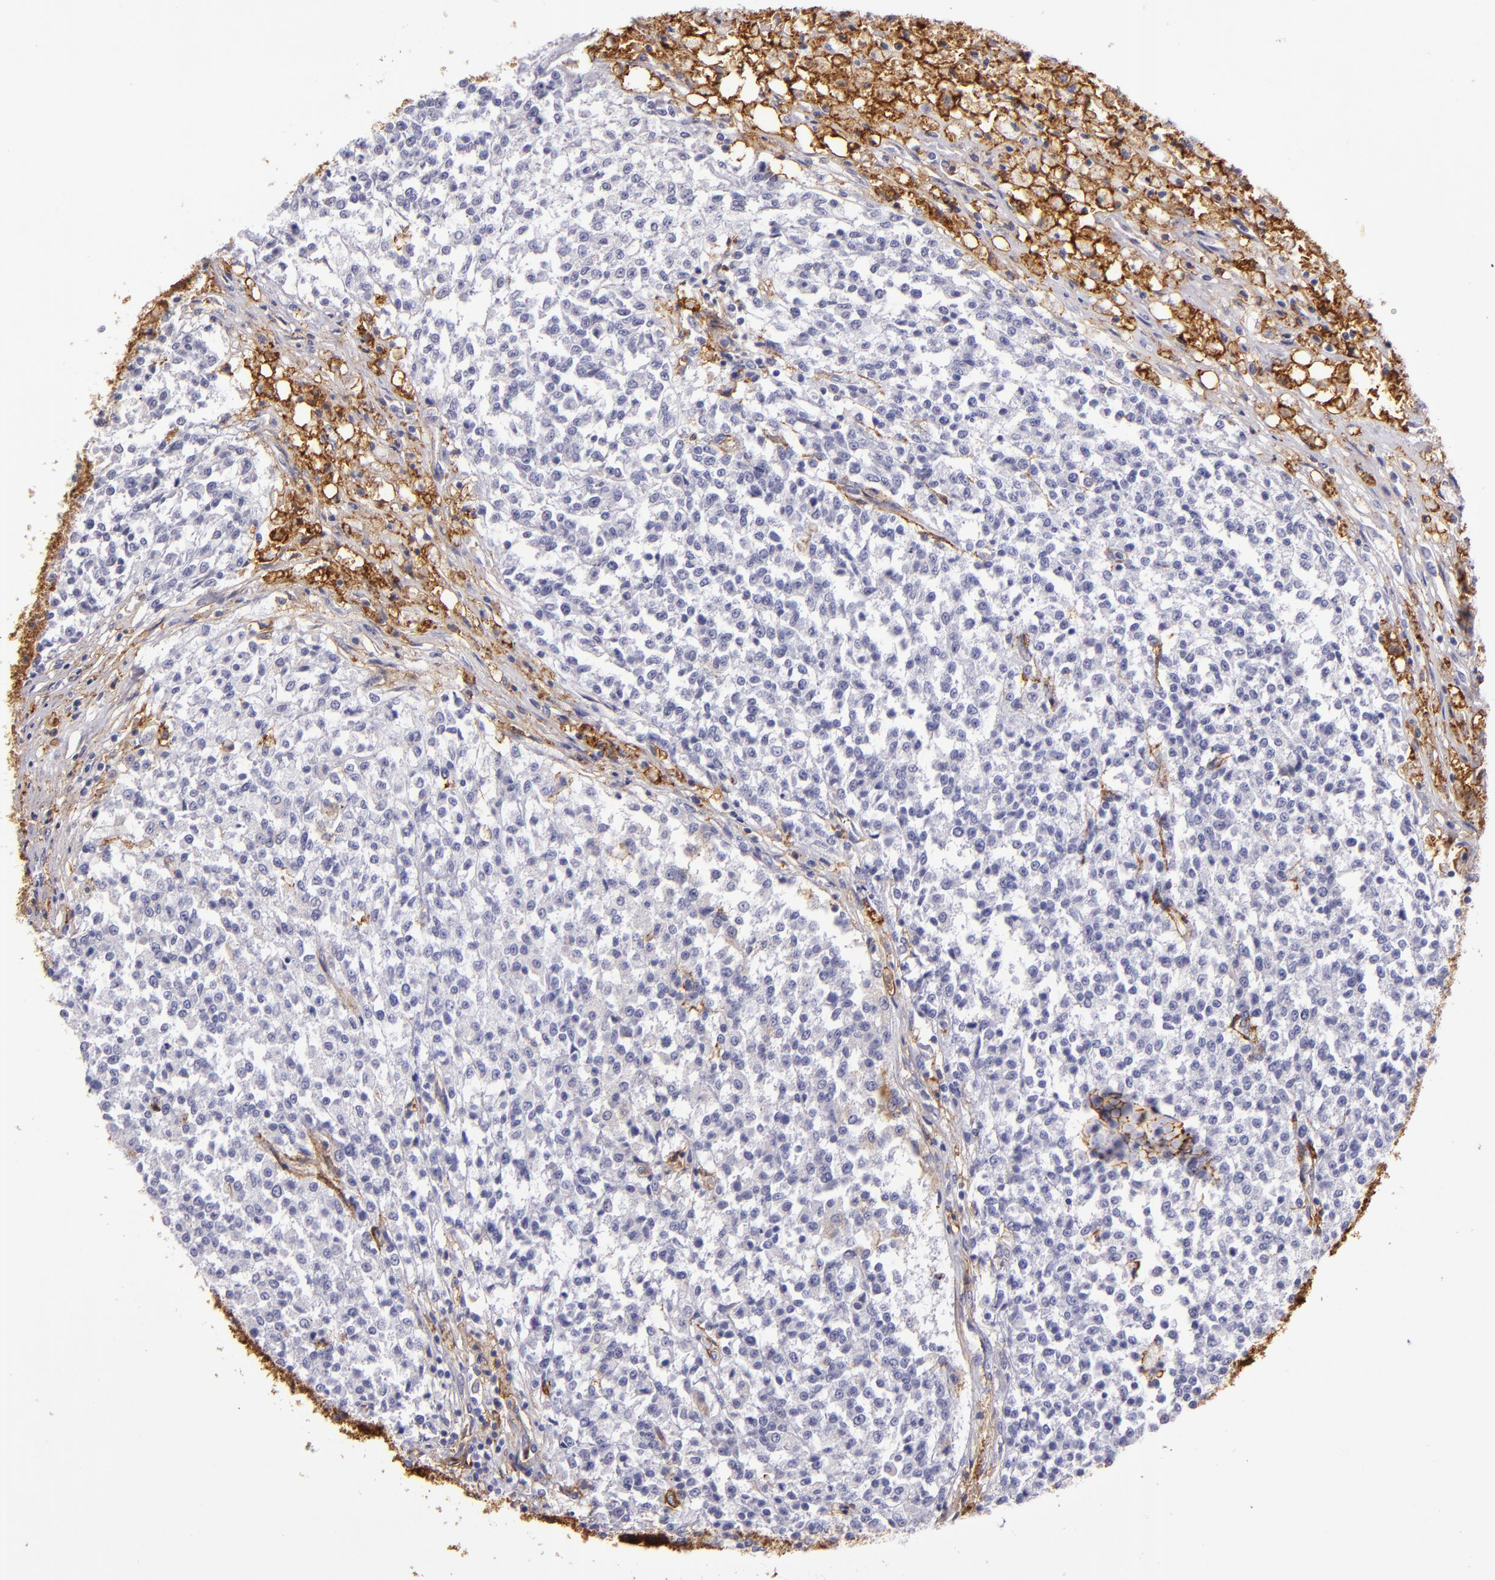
{"staining": {"intensity": "negative", "quantity": "none", "location": "none"}, "tissue": "testis cancer", "cell_type": "Tumor cells", "image_type": "cancer", "snomed": [{"axis": "morphology", "description": "Seminoma, NOS"}, {"axis": "topography", "description": "Testis"}], "caption": "This is an immunohistochemistry histopathology image of testis cancer (seminoma). There is no expression in tumor cells.", "gene": "CD9", "patient": {"sex": "male", "age": 59}}